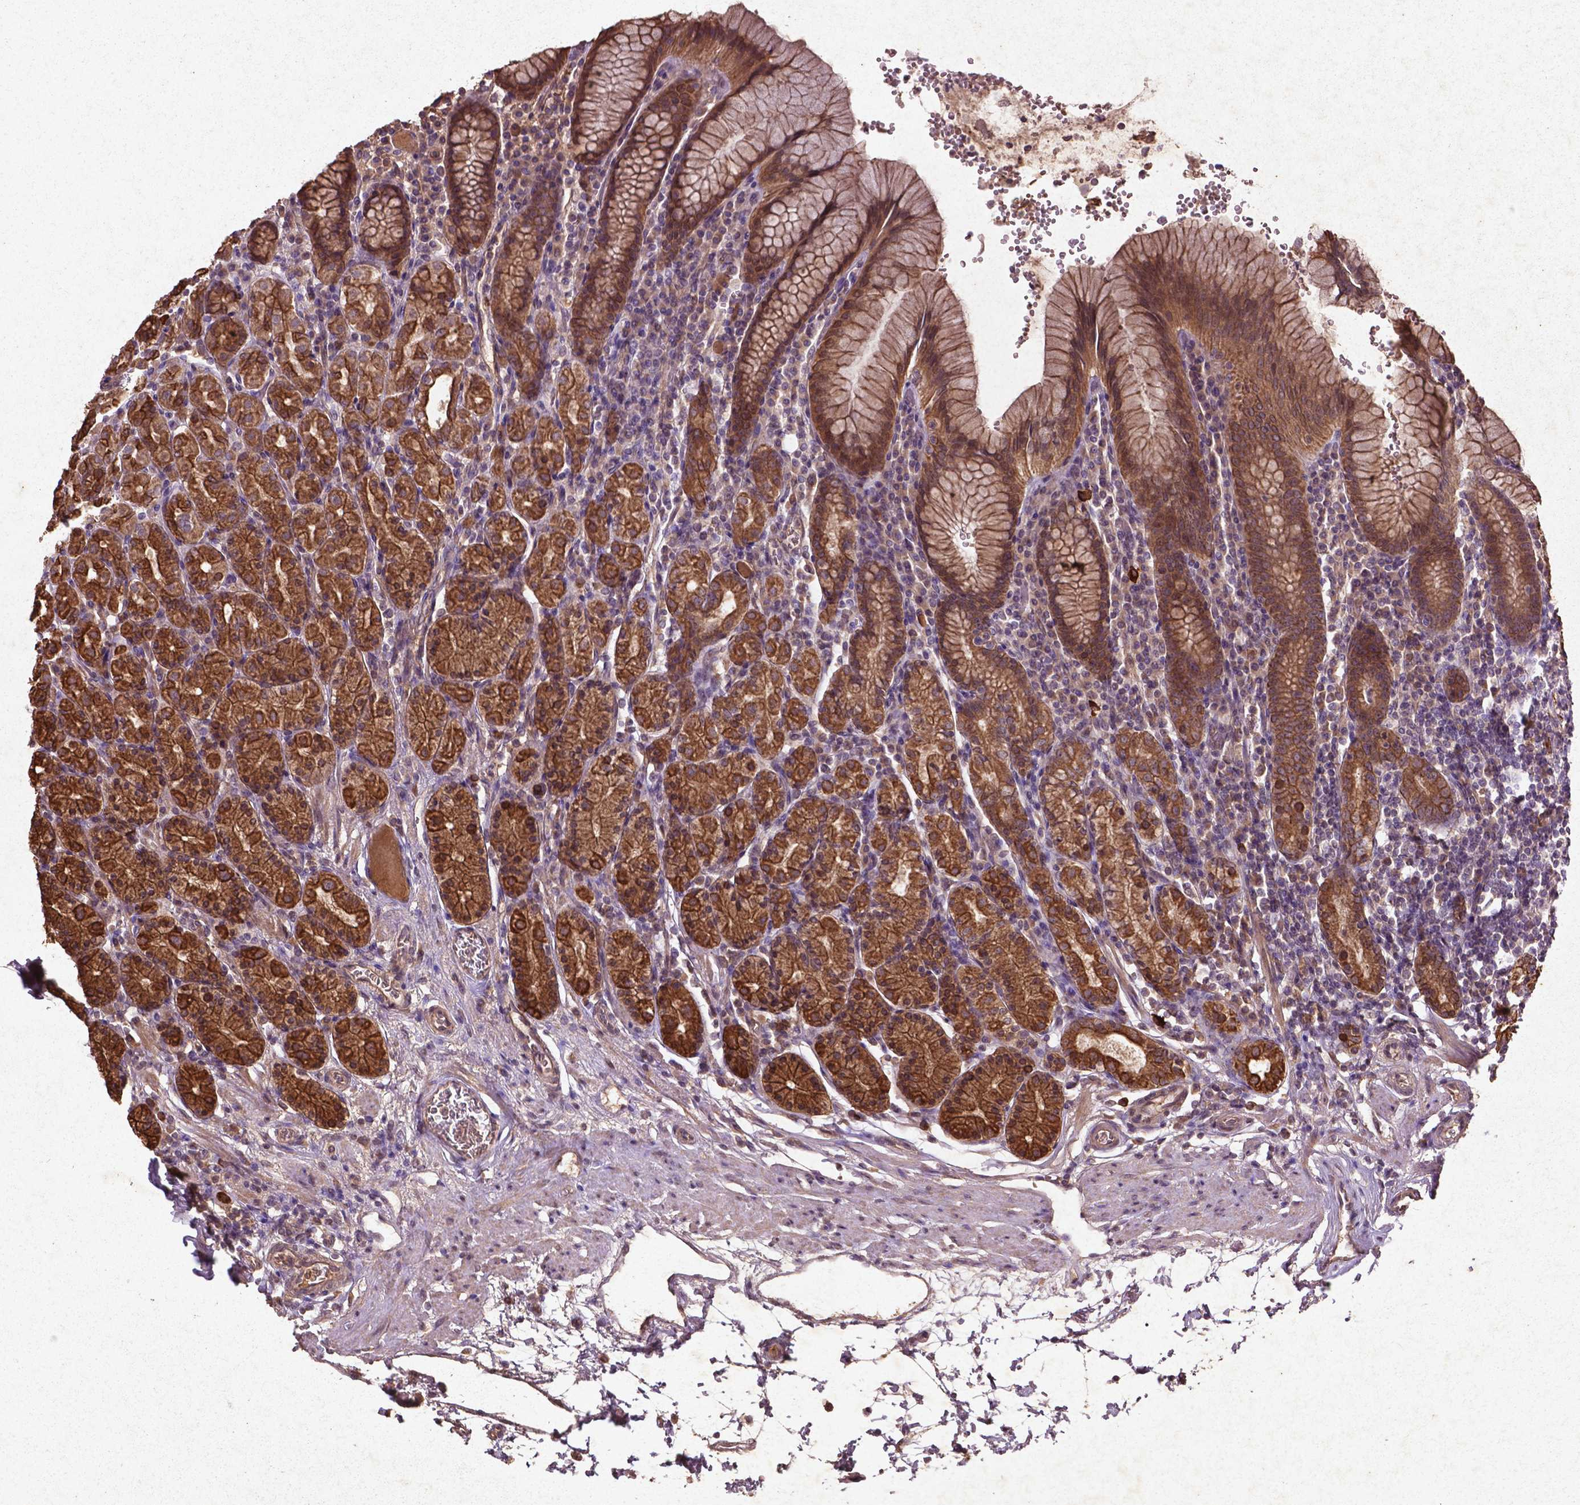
{"staining": {"intensity": "moderate", "quantity": ">75%", "location": "cytoplasmic/membranous"}, "tissue": "stomach", "cell_type": "Glandular cells", "image_type": "normal", "snomed": [{"axis": "morphology", "description": "Normal tissue, NOS"}, {"axis": "topography", "description": "Stomach, upper"}, {"axis": "topography", "description": "Stomach"}], "caption": "Glandular cells exhibit medium levels of moderate cytoplasmic/membranous positivity in about >75% of cells in benign stomach.", "gene": "COQ2", "patient": {"sex": "male", "age": 62}}